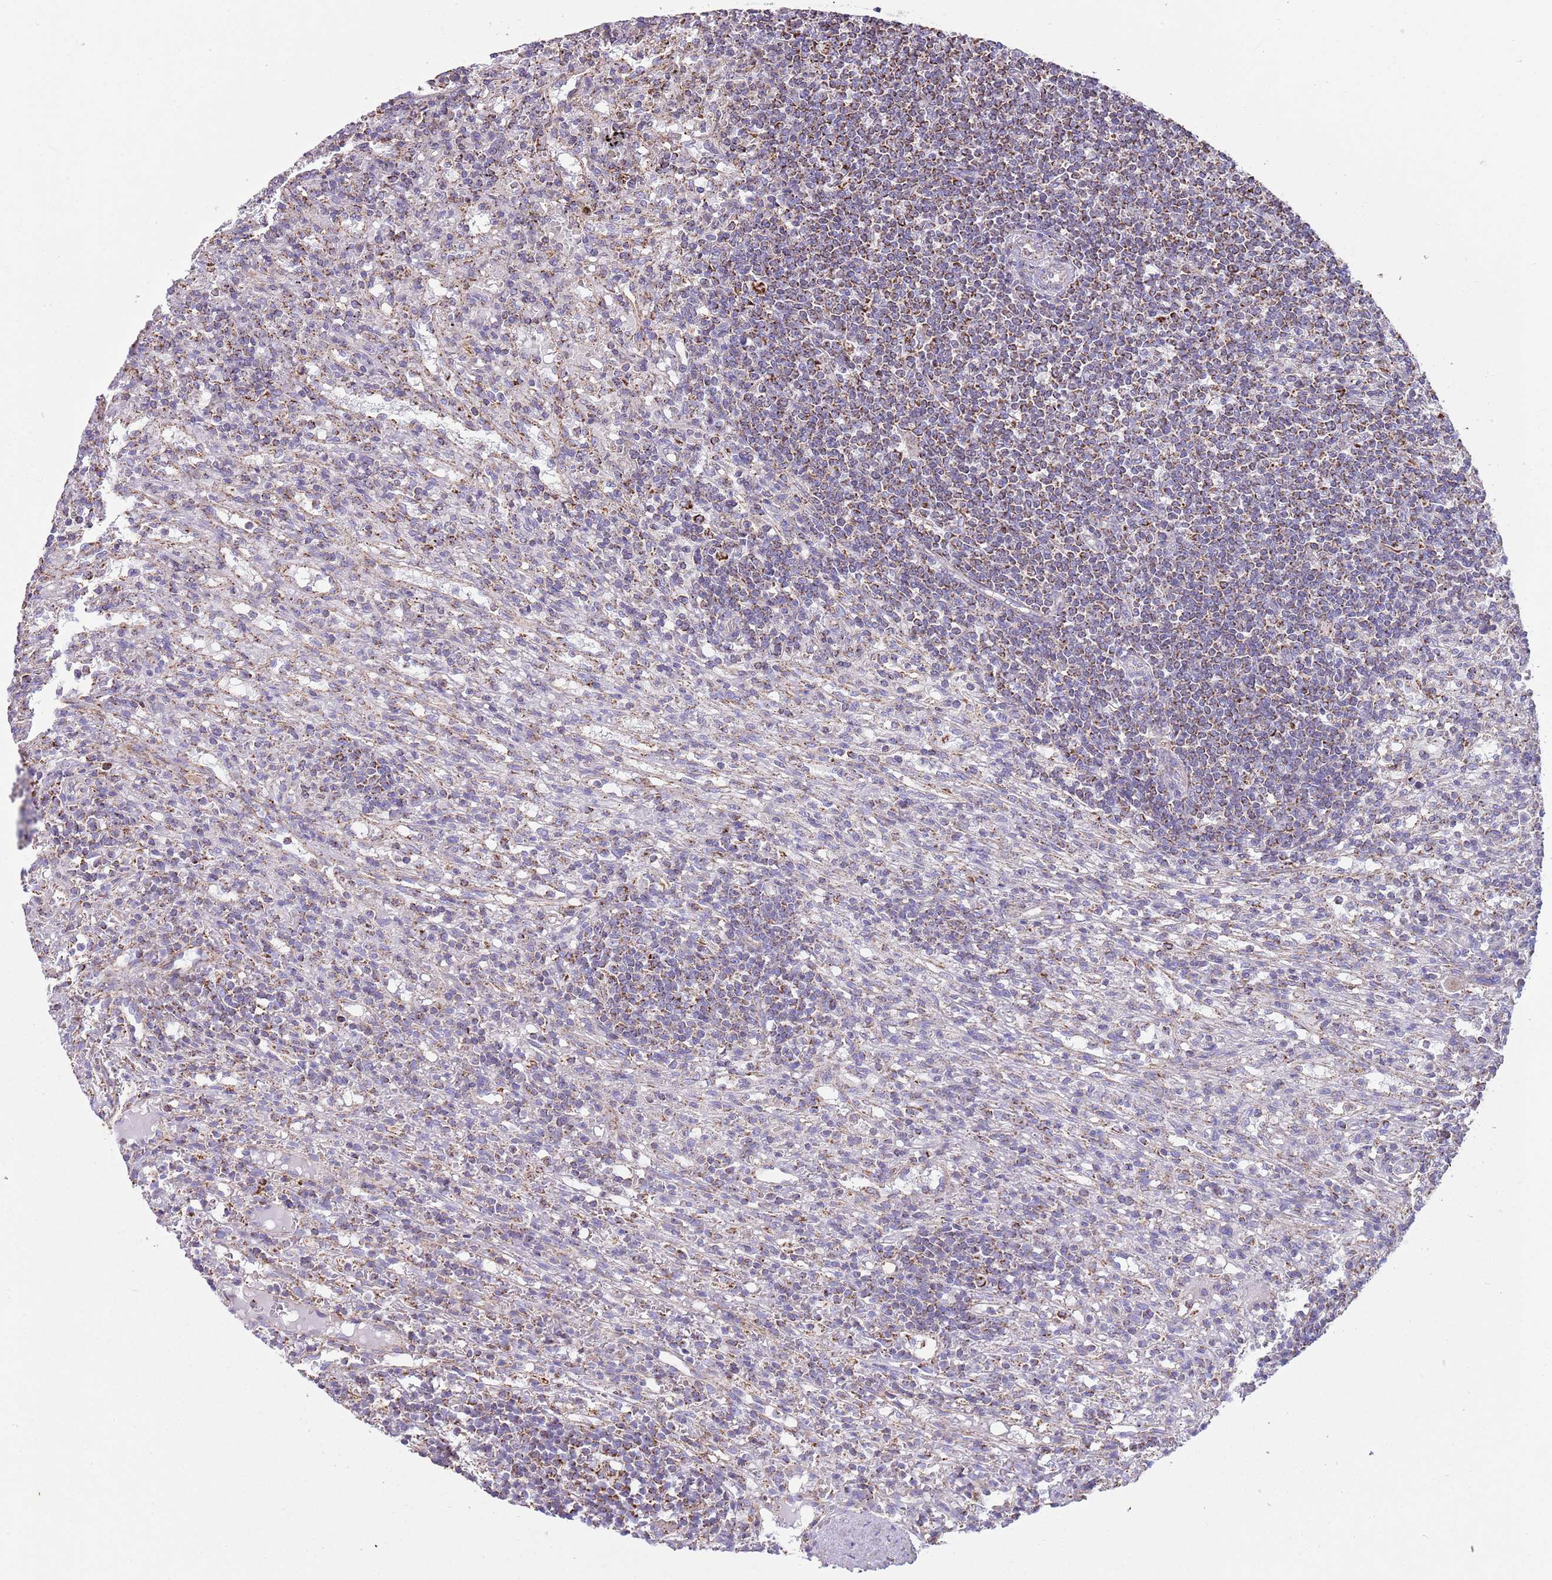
{"staining": {"intensity": "moderate", "quantity": "<25%", "location": "cytoplasmic/membranous"}, "tissue": "lymphoma", "cell_type": "Tumor cells", "image_type": "cancer", "snomed": [{"axis": "morphology", "description": "Malignant lymphoma, non-Hodgkin's type, Low grade"}, {"axis": "topography", "description": "Spleen"}], "caption": "Protein expression analysis of malignant lymphoma, non-Hodgkin's type (low-grade) displays moderate cytoplasmic/membranous expression in approximately <25% of tumor cells.", "gene": "TTLL1", "patient": {"sex": "male", "age": 76}}